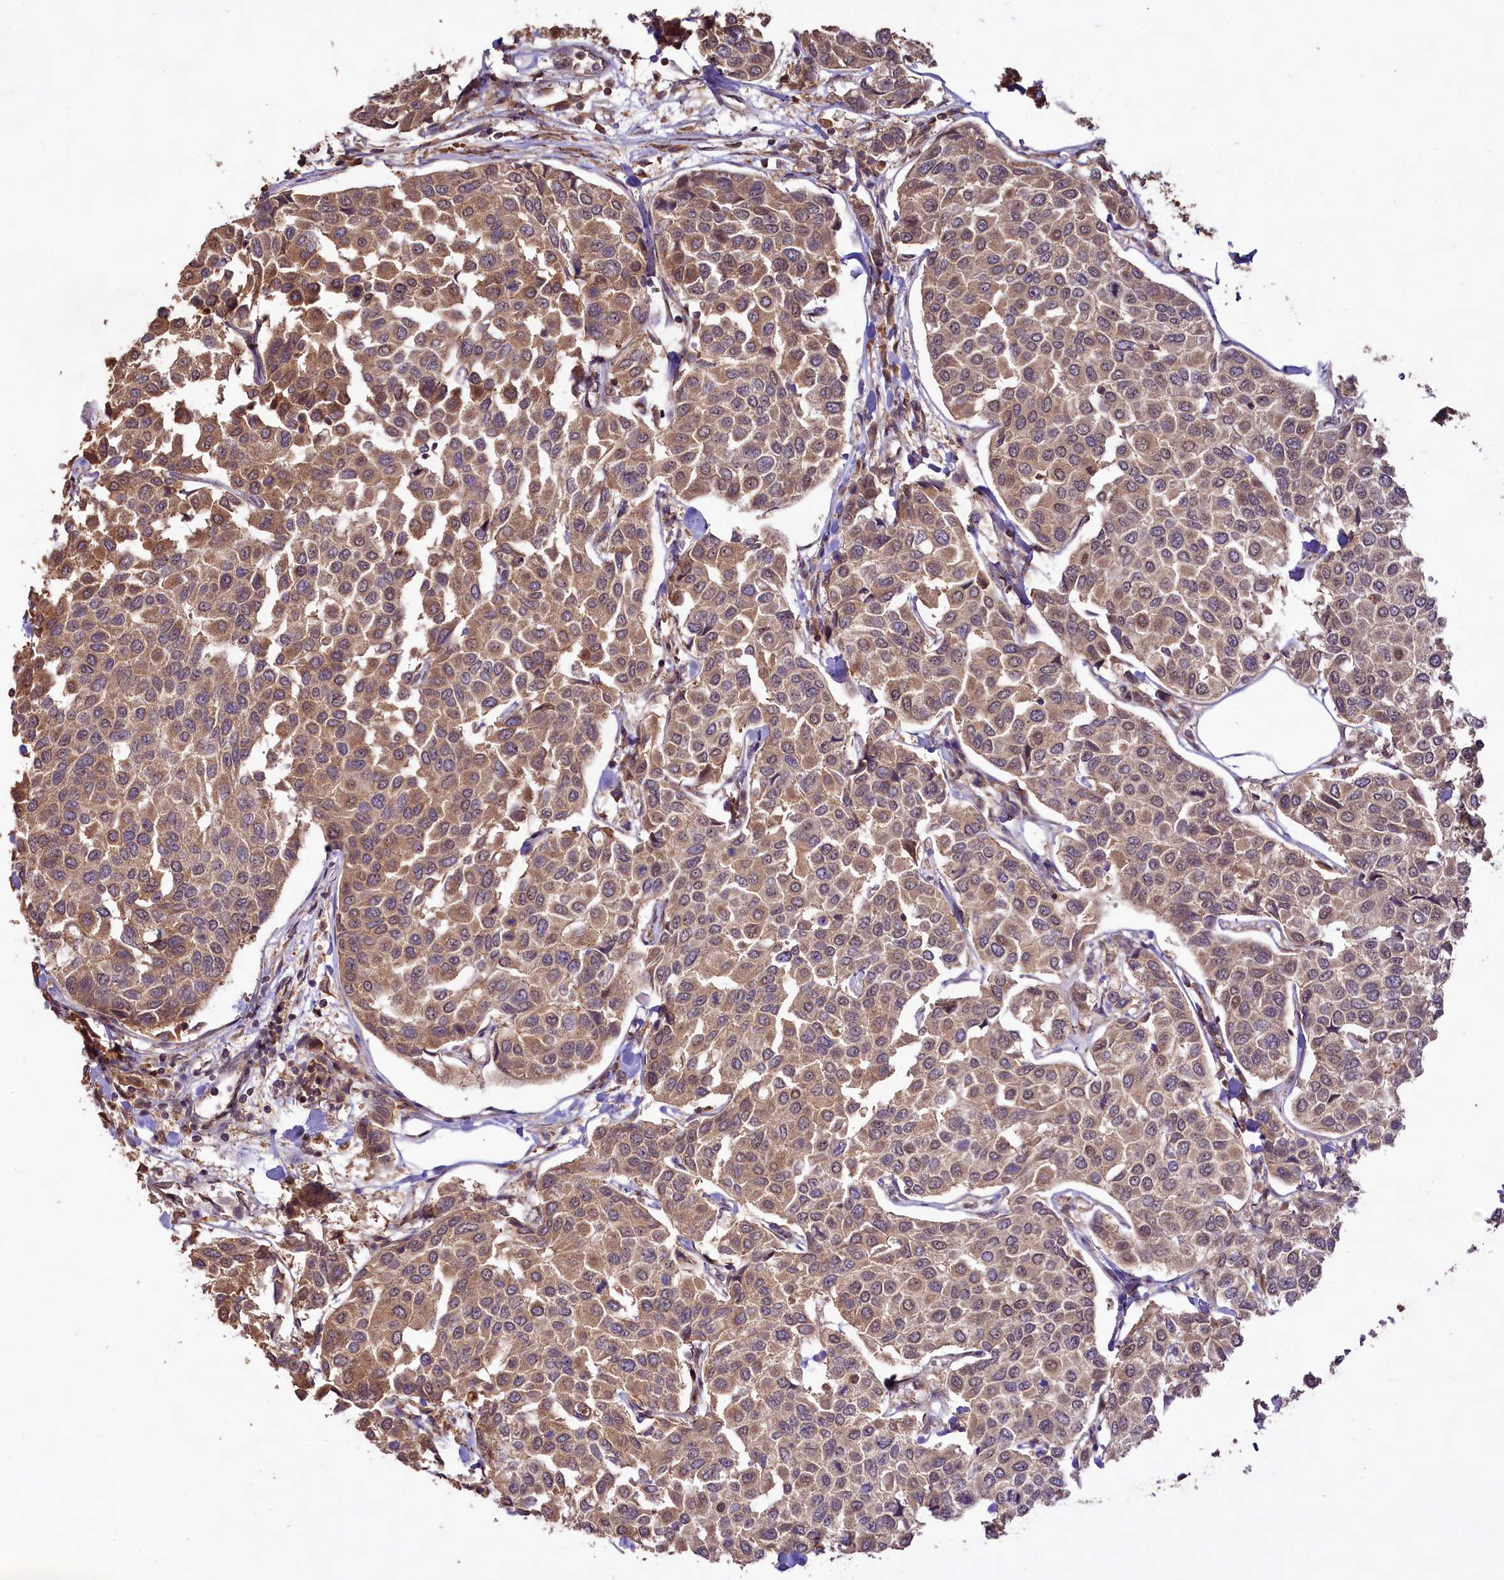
{"staining": {"intensity": "moderate", "quantity": ">75%", "location": "cytoplasmic/membranous"}, "tissue": "breast cancer", "cell_type": "Tumor cells", "image_type": "cancer", "snomed": [{"axis": "morphology", "description": "Duct carcinoma"}, {"axis": "topography", "description": "Breast"}], "caption": "DAB (3,3'-diaminobenzidine) immunohistochemical staining of infiltrating ductal carcinoma (breast) displays moderate cytoplasmic/membranous protein positivity in approximately >75% of tumor cells.", "gene": "RRP8", "patient": {"sex": "female", "age": 55}}